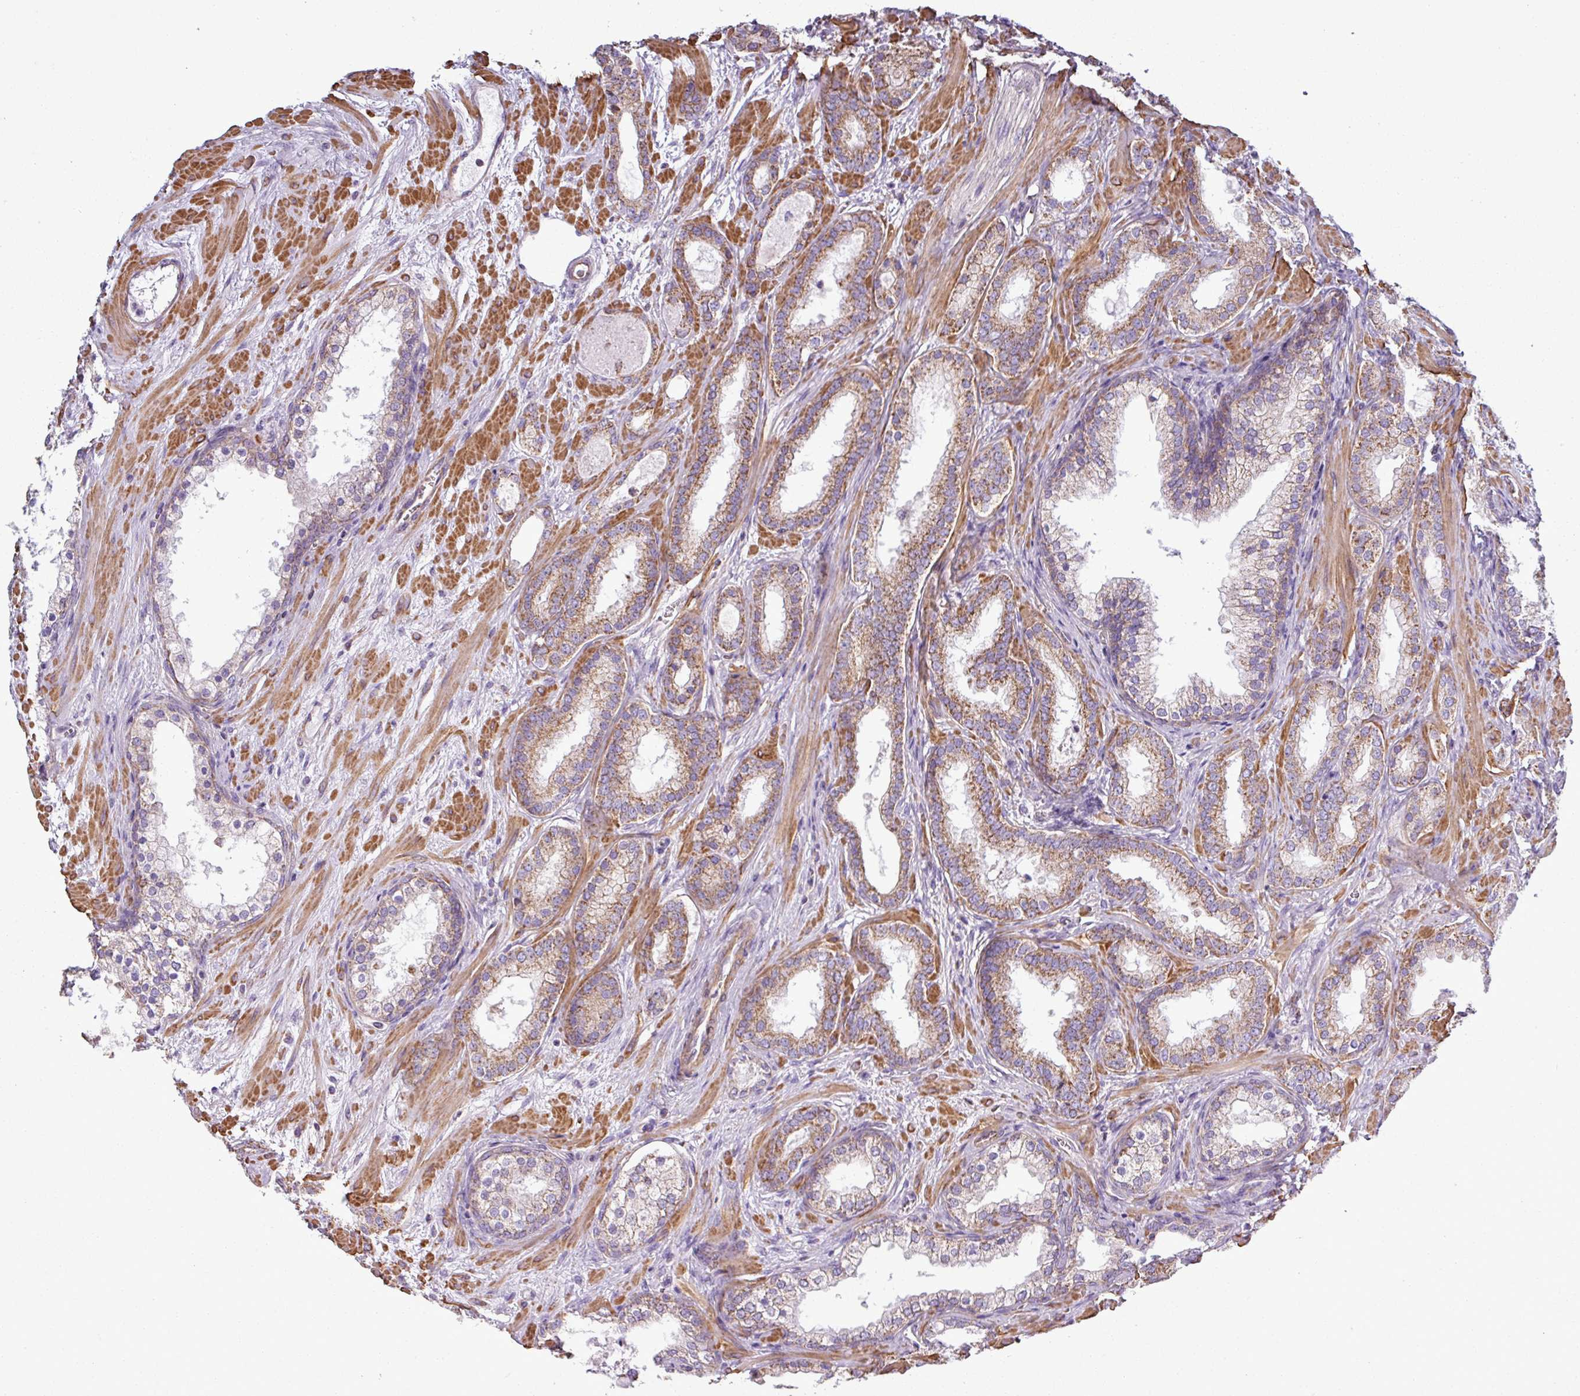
{"staining": {"intensity": "moderate", "quantity": ">75%", "location": "cytoplasmic/membranous"}, "tissue": "prostate cancer", "cell_type": "Tumor cells", "image_type": "cancer", "snomed": [{"axis": "morphology", "description": "Adenocarcinoma, High grade"}, {"axis": "topography", "description": "Prostate"}], "caption": "Protein expression analysis of high-grade adenocarcinoma (prostate) shows moderate cytoplasmic/membranous staining in approximately >75% of tumor cells.", "gene": "BTN2A2", "patient": {"sex": "male", "age": 64}}